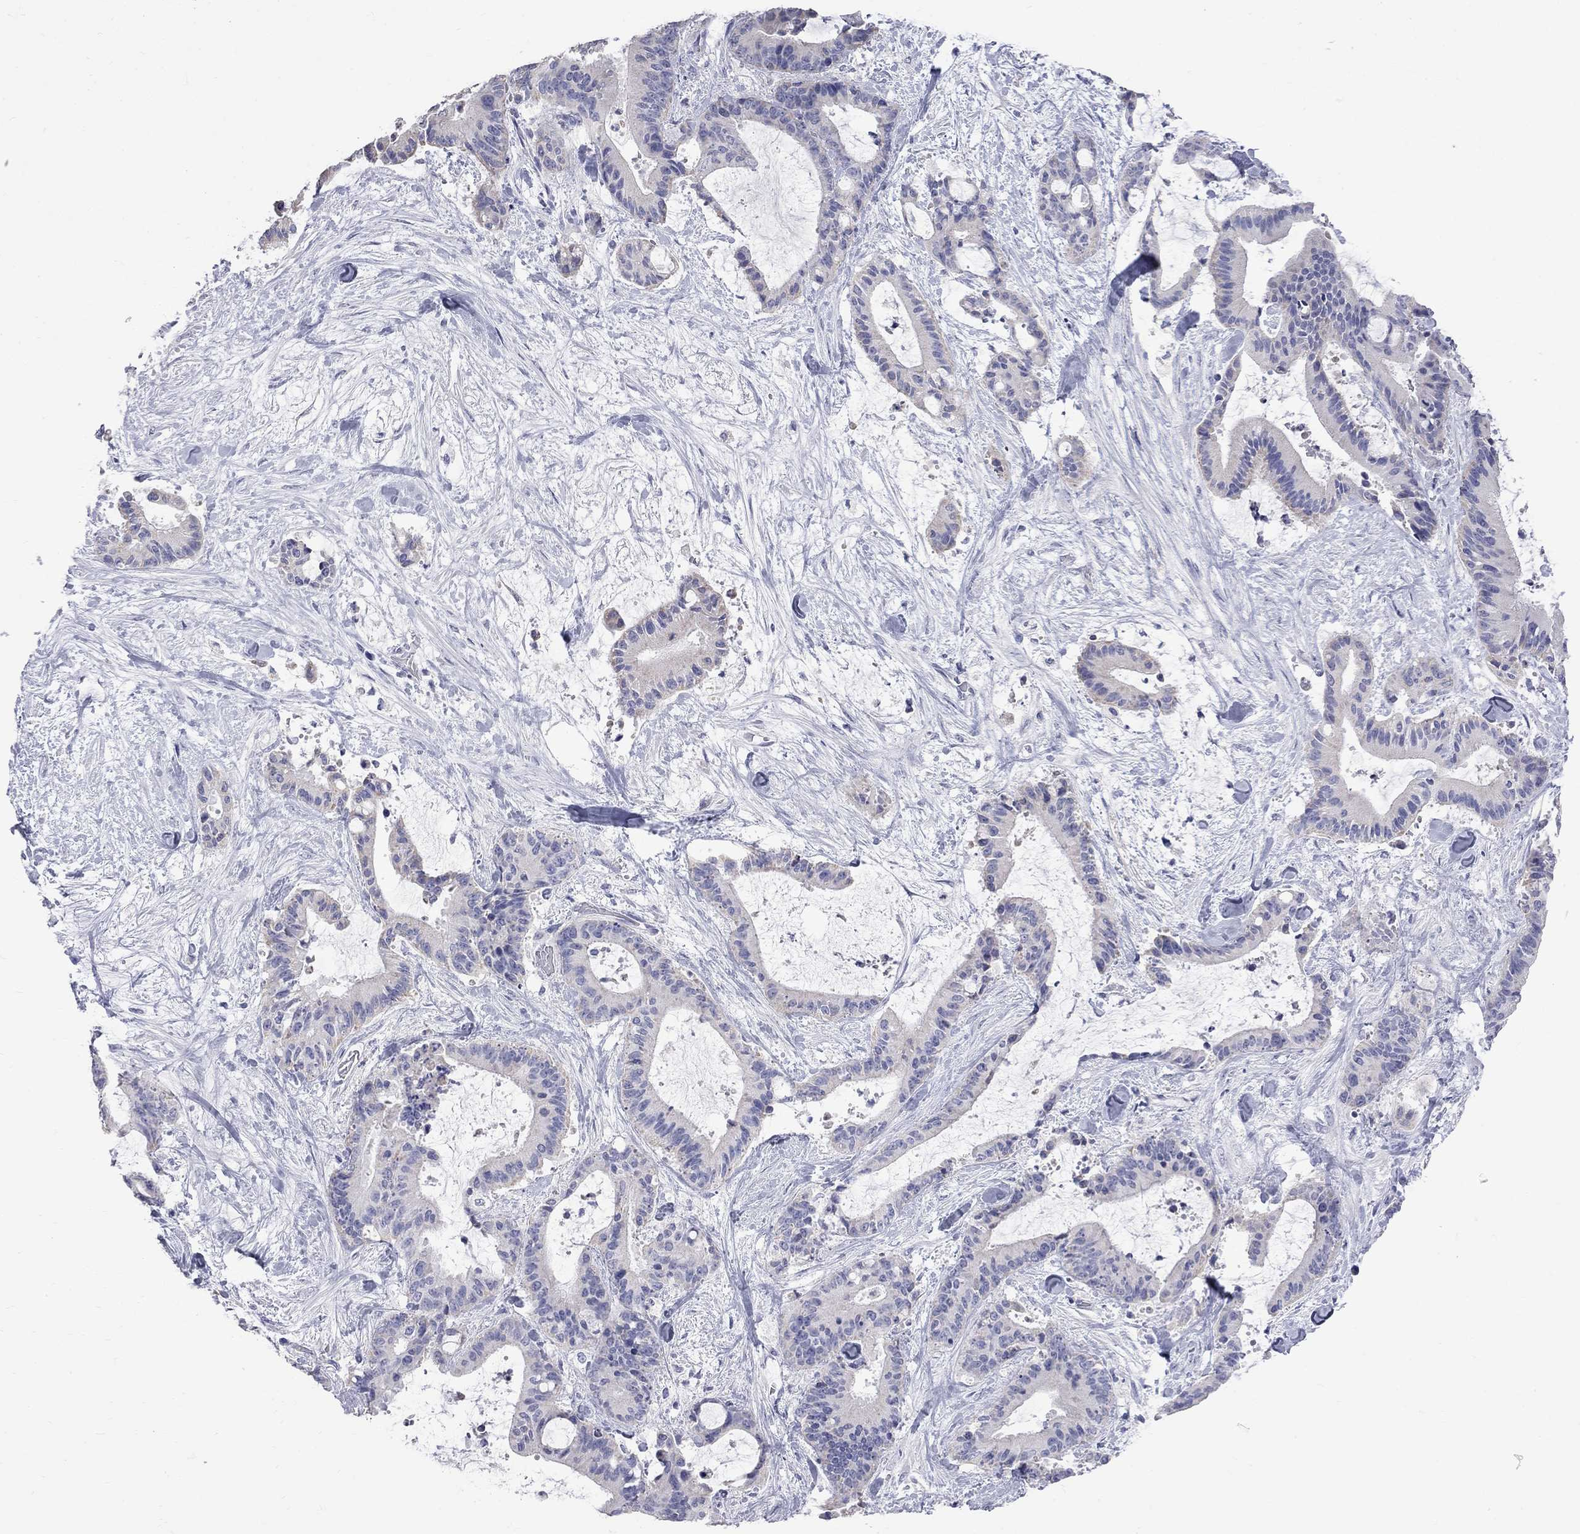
{"staining": {"intensity": "negative", "quantity": "none", "location": "none"}, "tissue": "liver cancer", "cell_type": "Tumor cells", "image_type": "cancer", "snomed": [{"axis": "morphology", "description": "Cholangiocarcinoma"}, {"axis": "topography", "description": "Liver"}], "caption": "A high-resolution micrograph shows immunohistochemistry (IHC) staining of liver cancer (cholangiocarcinoma), which displays no significant expression in tumor cells.", "gene": "KCND2", "patient": {"sex": "female", "age": 73}}